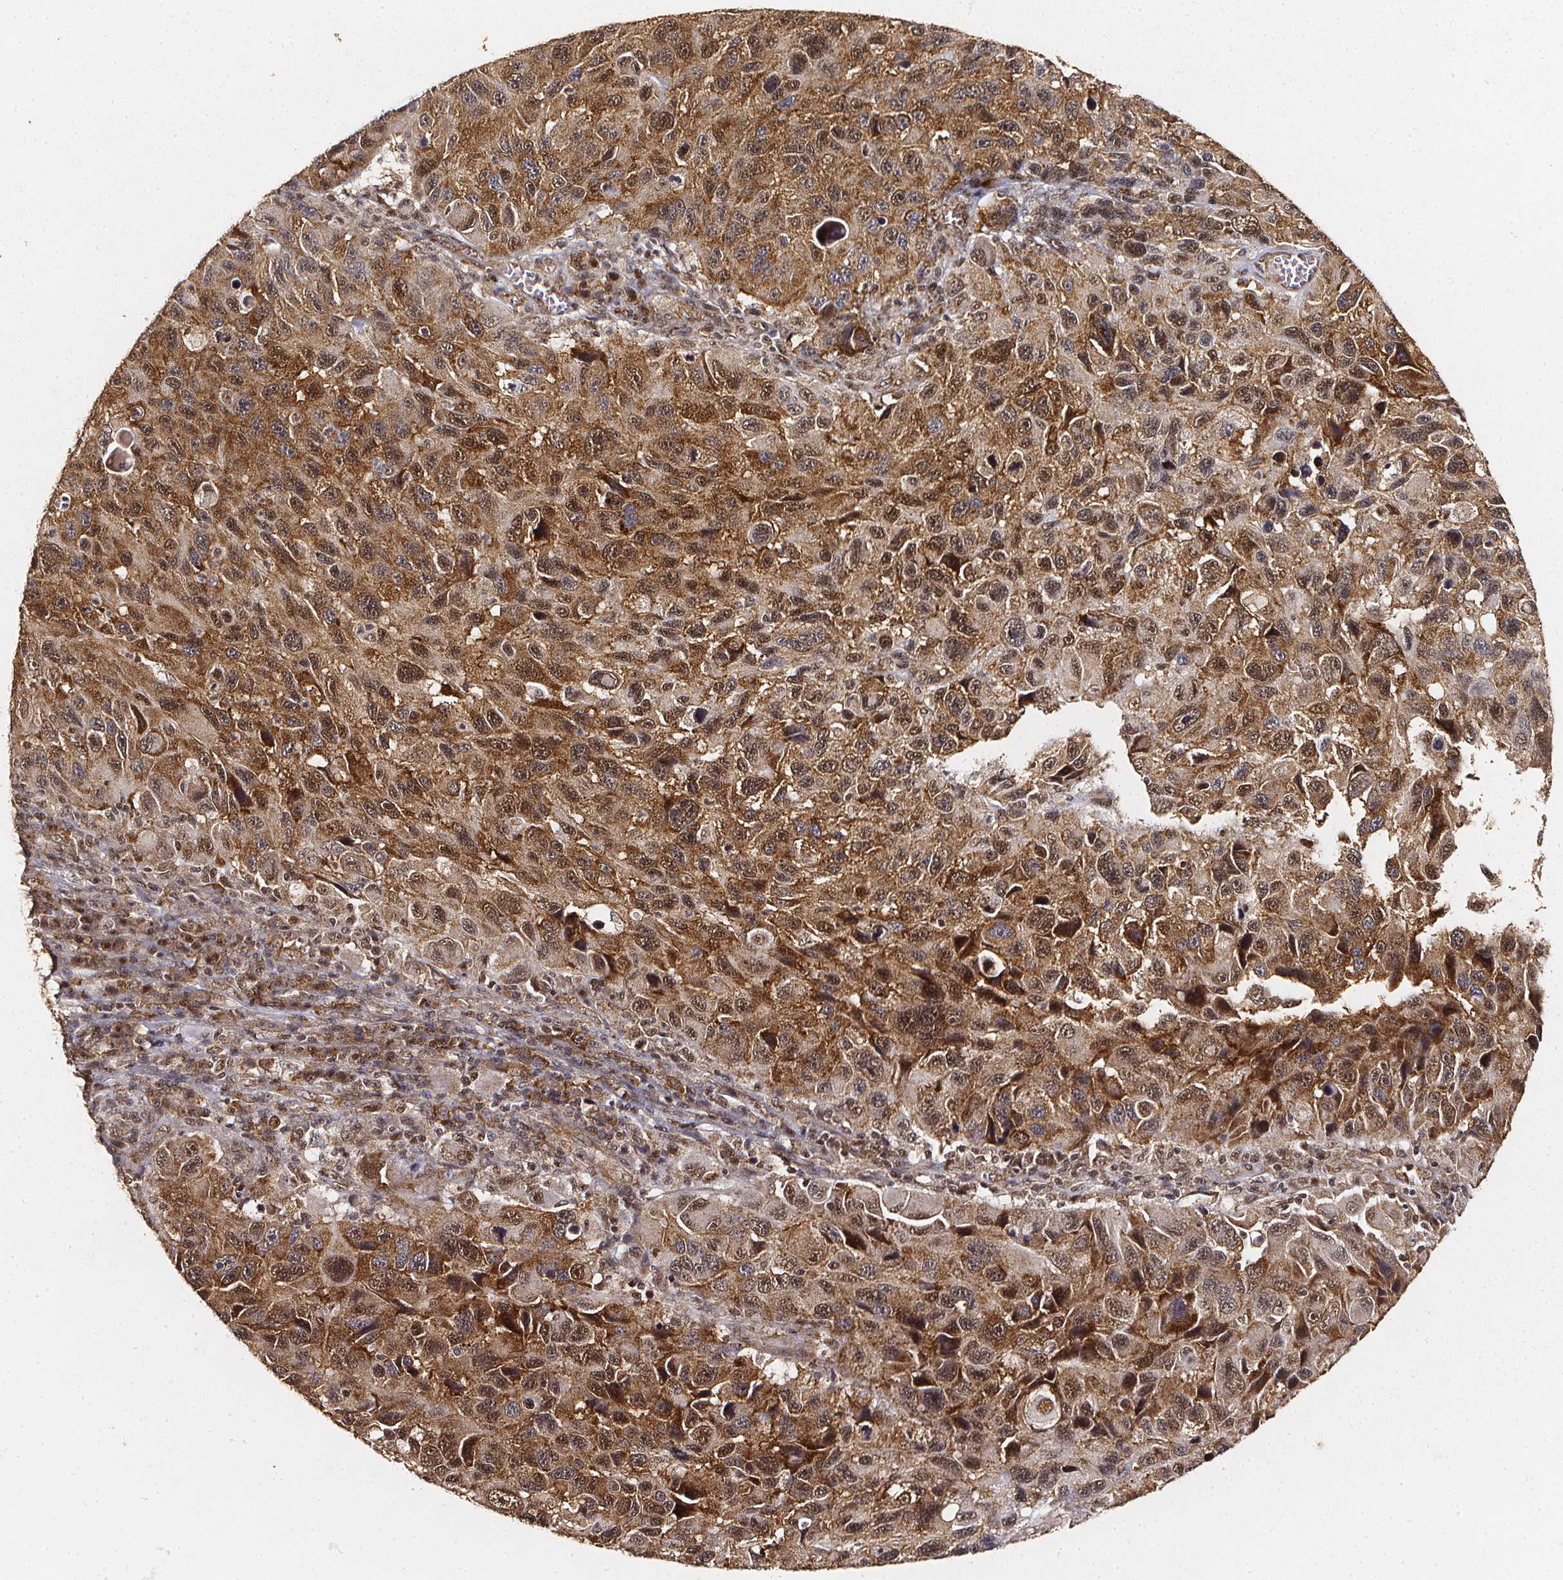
{"staining": {"intensity": "moderate", "quantity": ">75%", "location": "cytoplasmic/membranous,nuclear"}, "tissue": "melanoma", "cell_type": "Tumor cells", "image_type": "cancer", "snomed": [{"axis": "morphology", "description": "Malignant melanoma, NOS"}, {"axis": "topography", "description": "Skin"}], "caption": "Moderate cytoplasmic/membranous and nuclear staining is appreciated in approximately >75% of tumor cells in malignant melanoma.", "gene": "SMN1", "patient": {"sex": "male", "age": 53}}